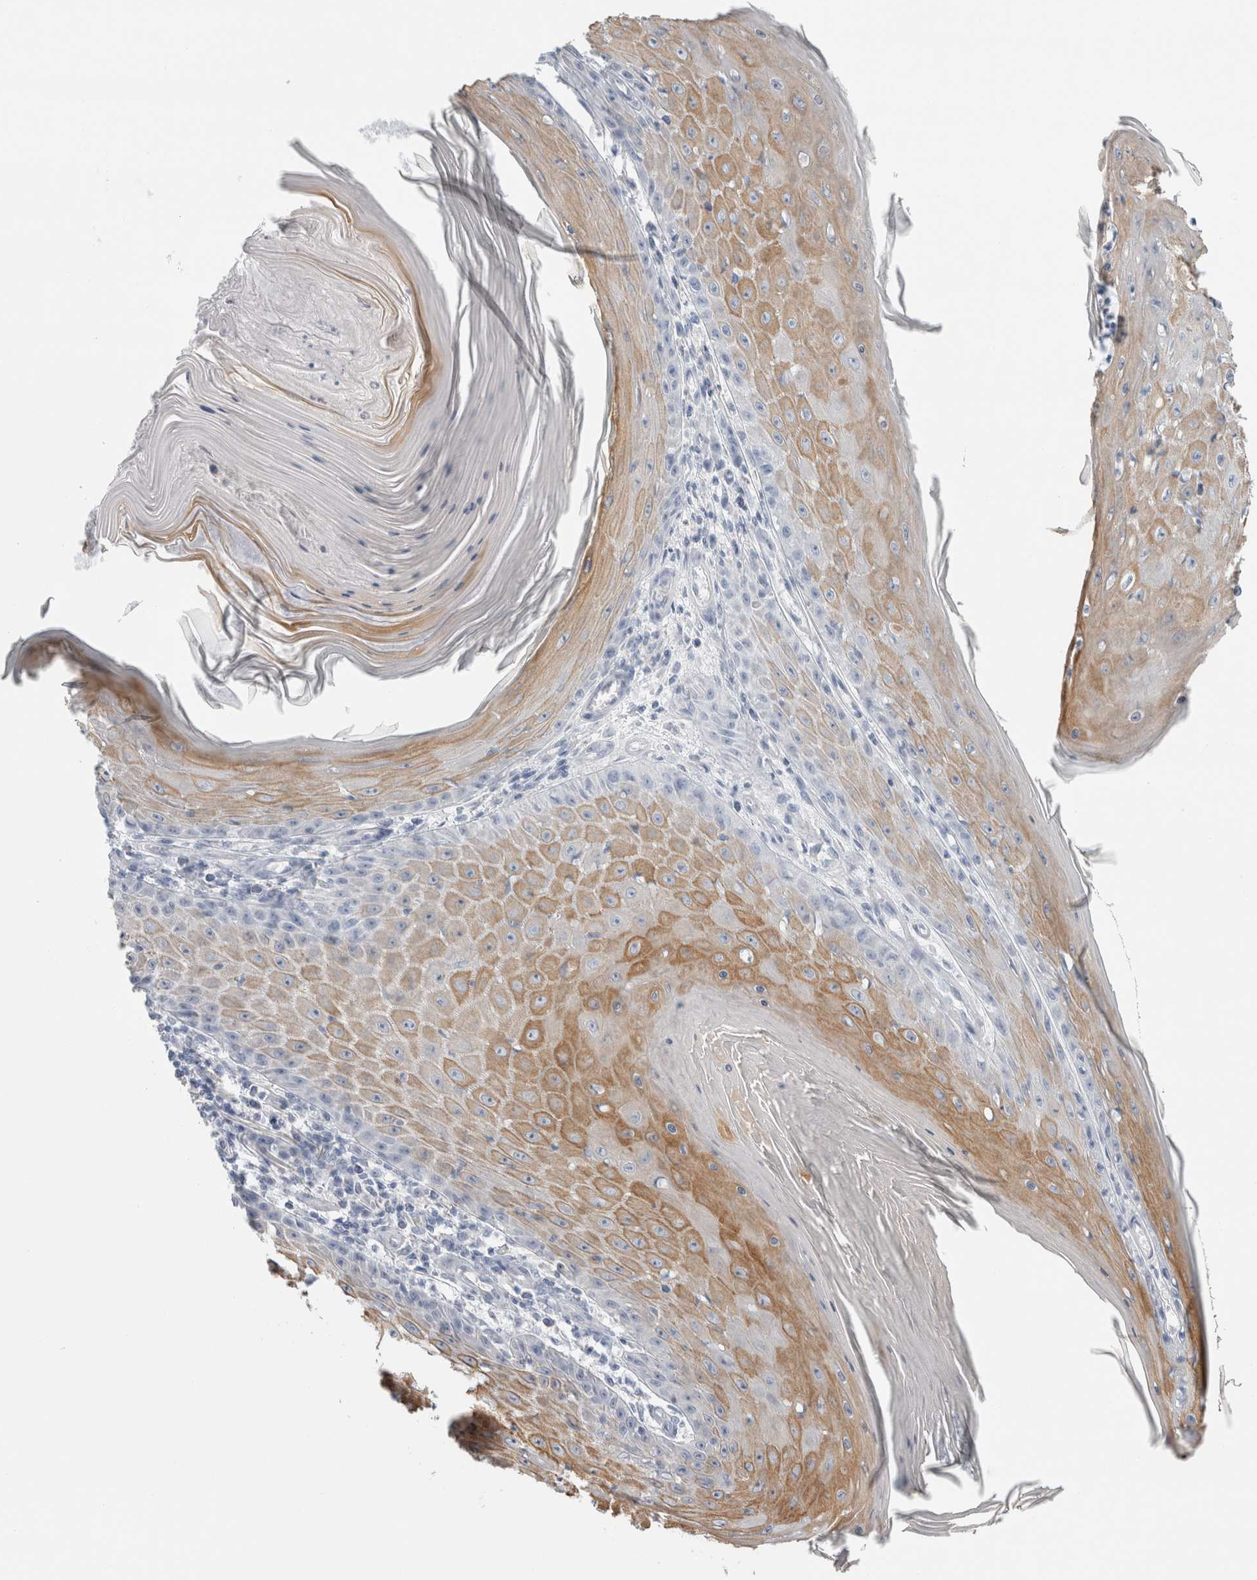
{"staining": {"intensity": "moderate", "quantity": "25%-75%", "location": "cytoplasmic/membranous"}, "tissue": "skin cancer", "cell_type": "Tumor cells", "image_type": "cancer", "snomed": [{"axis": "morphology", "description": "Squamous cell carcinoma, NOS"}, {"axis": "topography", "description": "Skin"}], "caption": "Protein expression analysis of skin cancer (squamous cell carcinoma) demonstrates moderate cytoplasmic/membranous positivity in approximately 25%-75% of tumor cells.", "gene": "RPH3AL", "patient": {"sex": "female", "age": 73}}